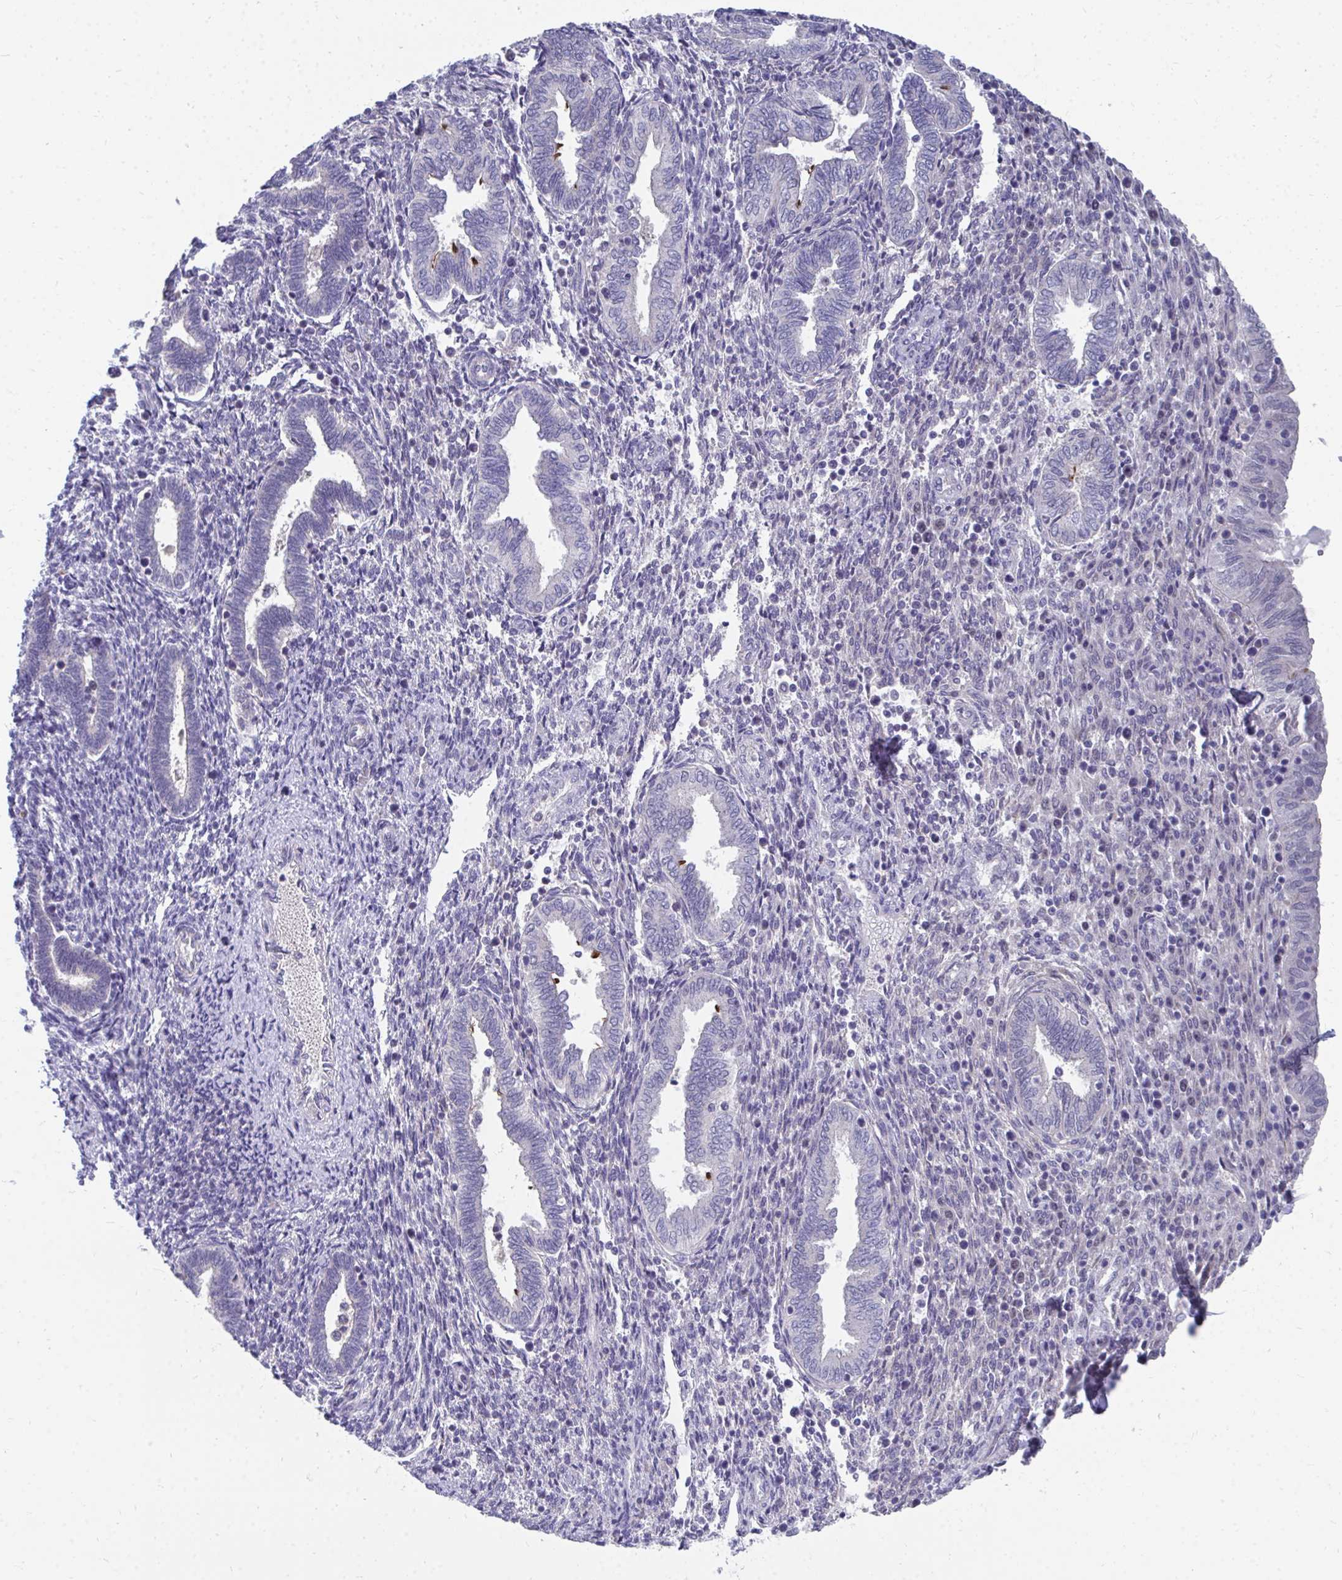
{"staining": {"intensity": "negative", "quantity": "none", "location": "none"}, "tissue": "endometrium", "cell_type": "Cells in endometrial stroma", "image_type": "normal", "snomed": [{"axis": "morphology", "description": "Normal tissue, NOS"}, {"axis": "topography", "description": "Endometrium"}], "caption": "The micrograph demonstrates no significant expression in cells in endometrial stroma of endometrium.", "gene": "MROH8", "patient": {"sex": "female", "age": 42}}